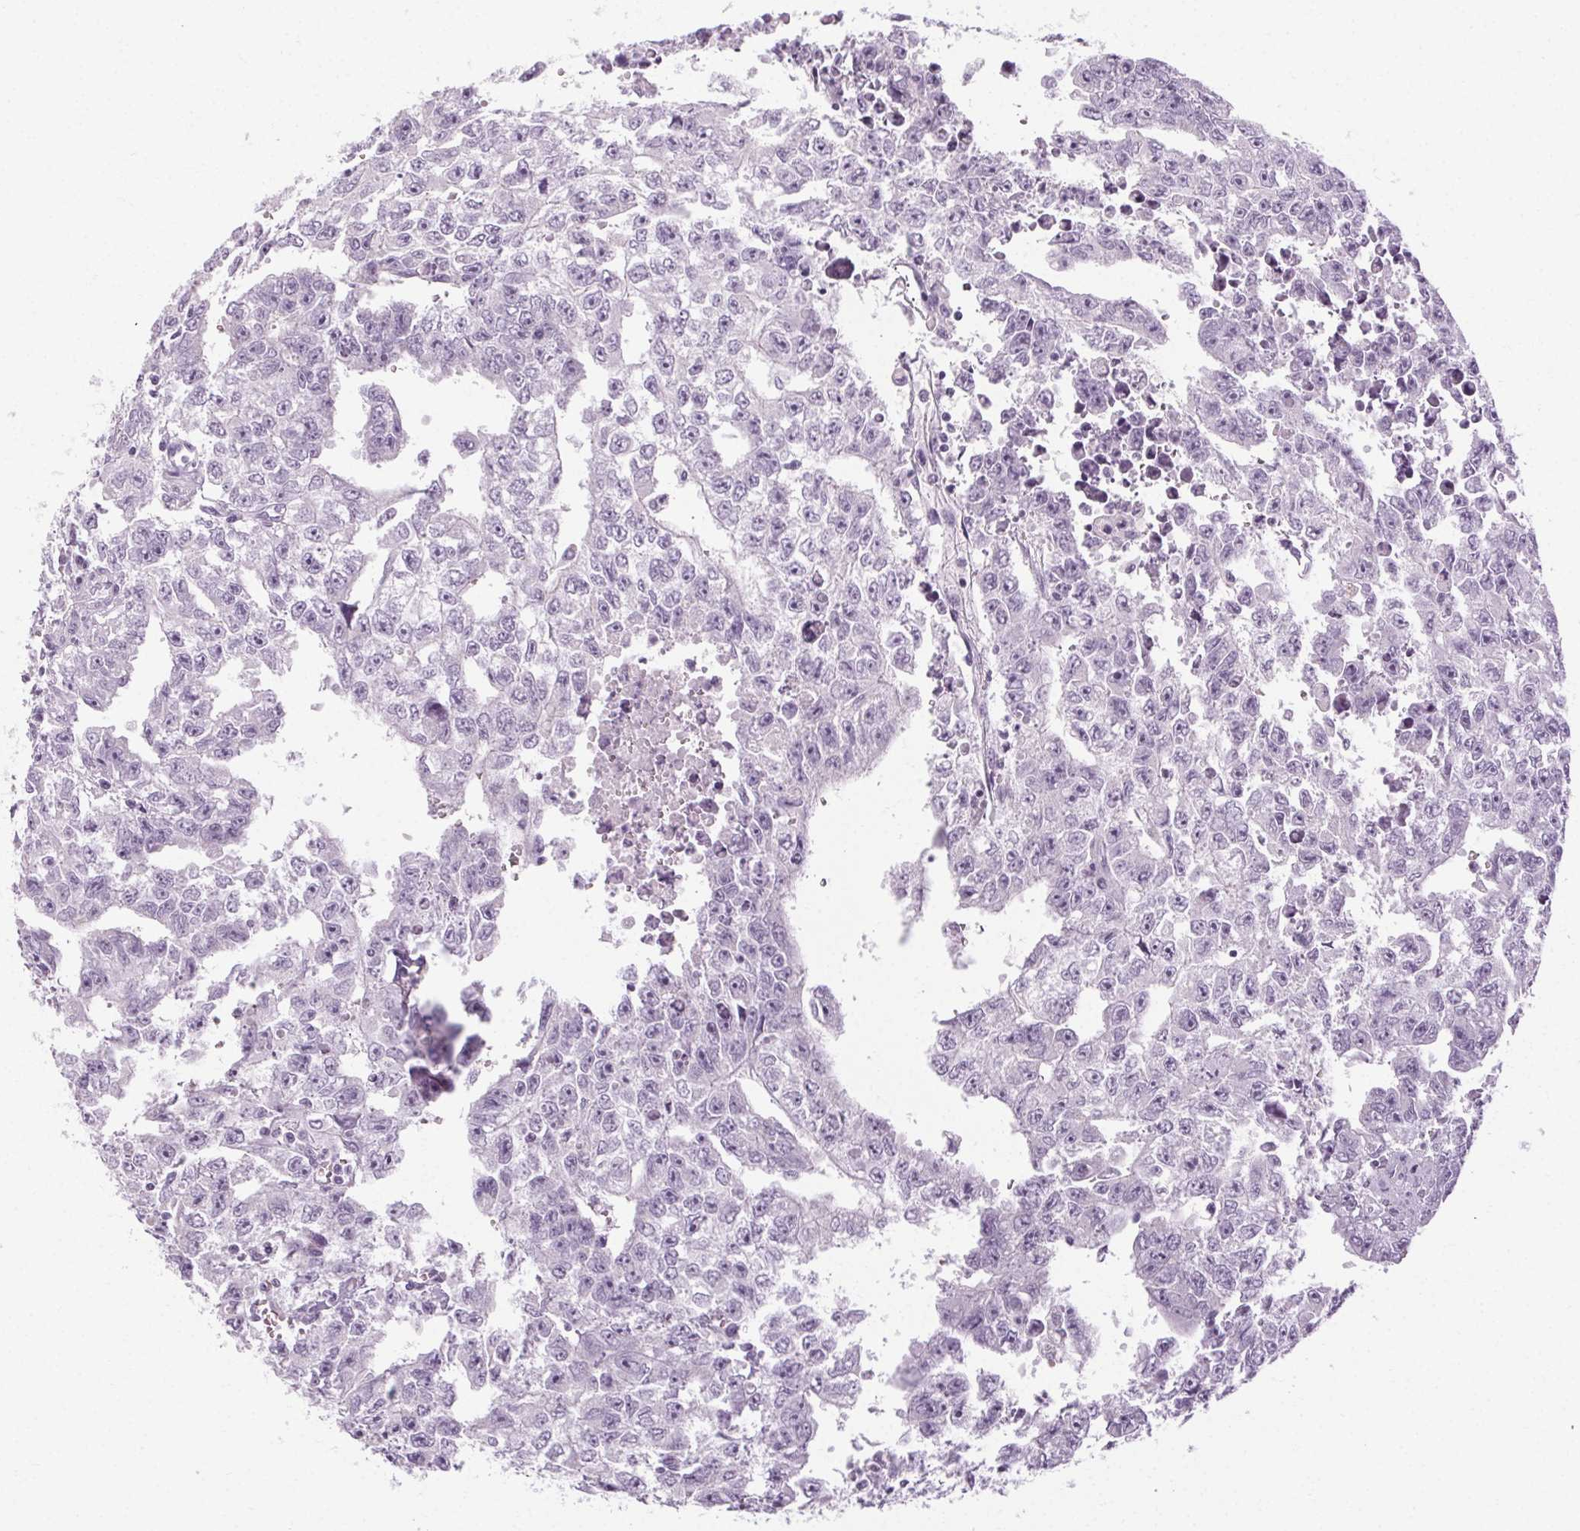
{"staining": {"intensity": "negative", "quantity": "none", "location": "none"}, "tissue": "testis cancer", "cell_type": "Tumor cells", "image_type": "cancer", "snomed": [{"axis": "morphology", "description": "Carcinoma, Embryonal, NOS"}, {"axis": "morphology", "description": "Teratoma, malignant, NOS"}, {"axis": "topography", "description": "Testis"}], "caption": "Testis embryonal carcinoma stained for a protein using immunohistochemistry demonstrates no expression tumor cells.", "gene": "POMC", "patient": {"sex": "male", "age": 24}}